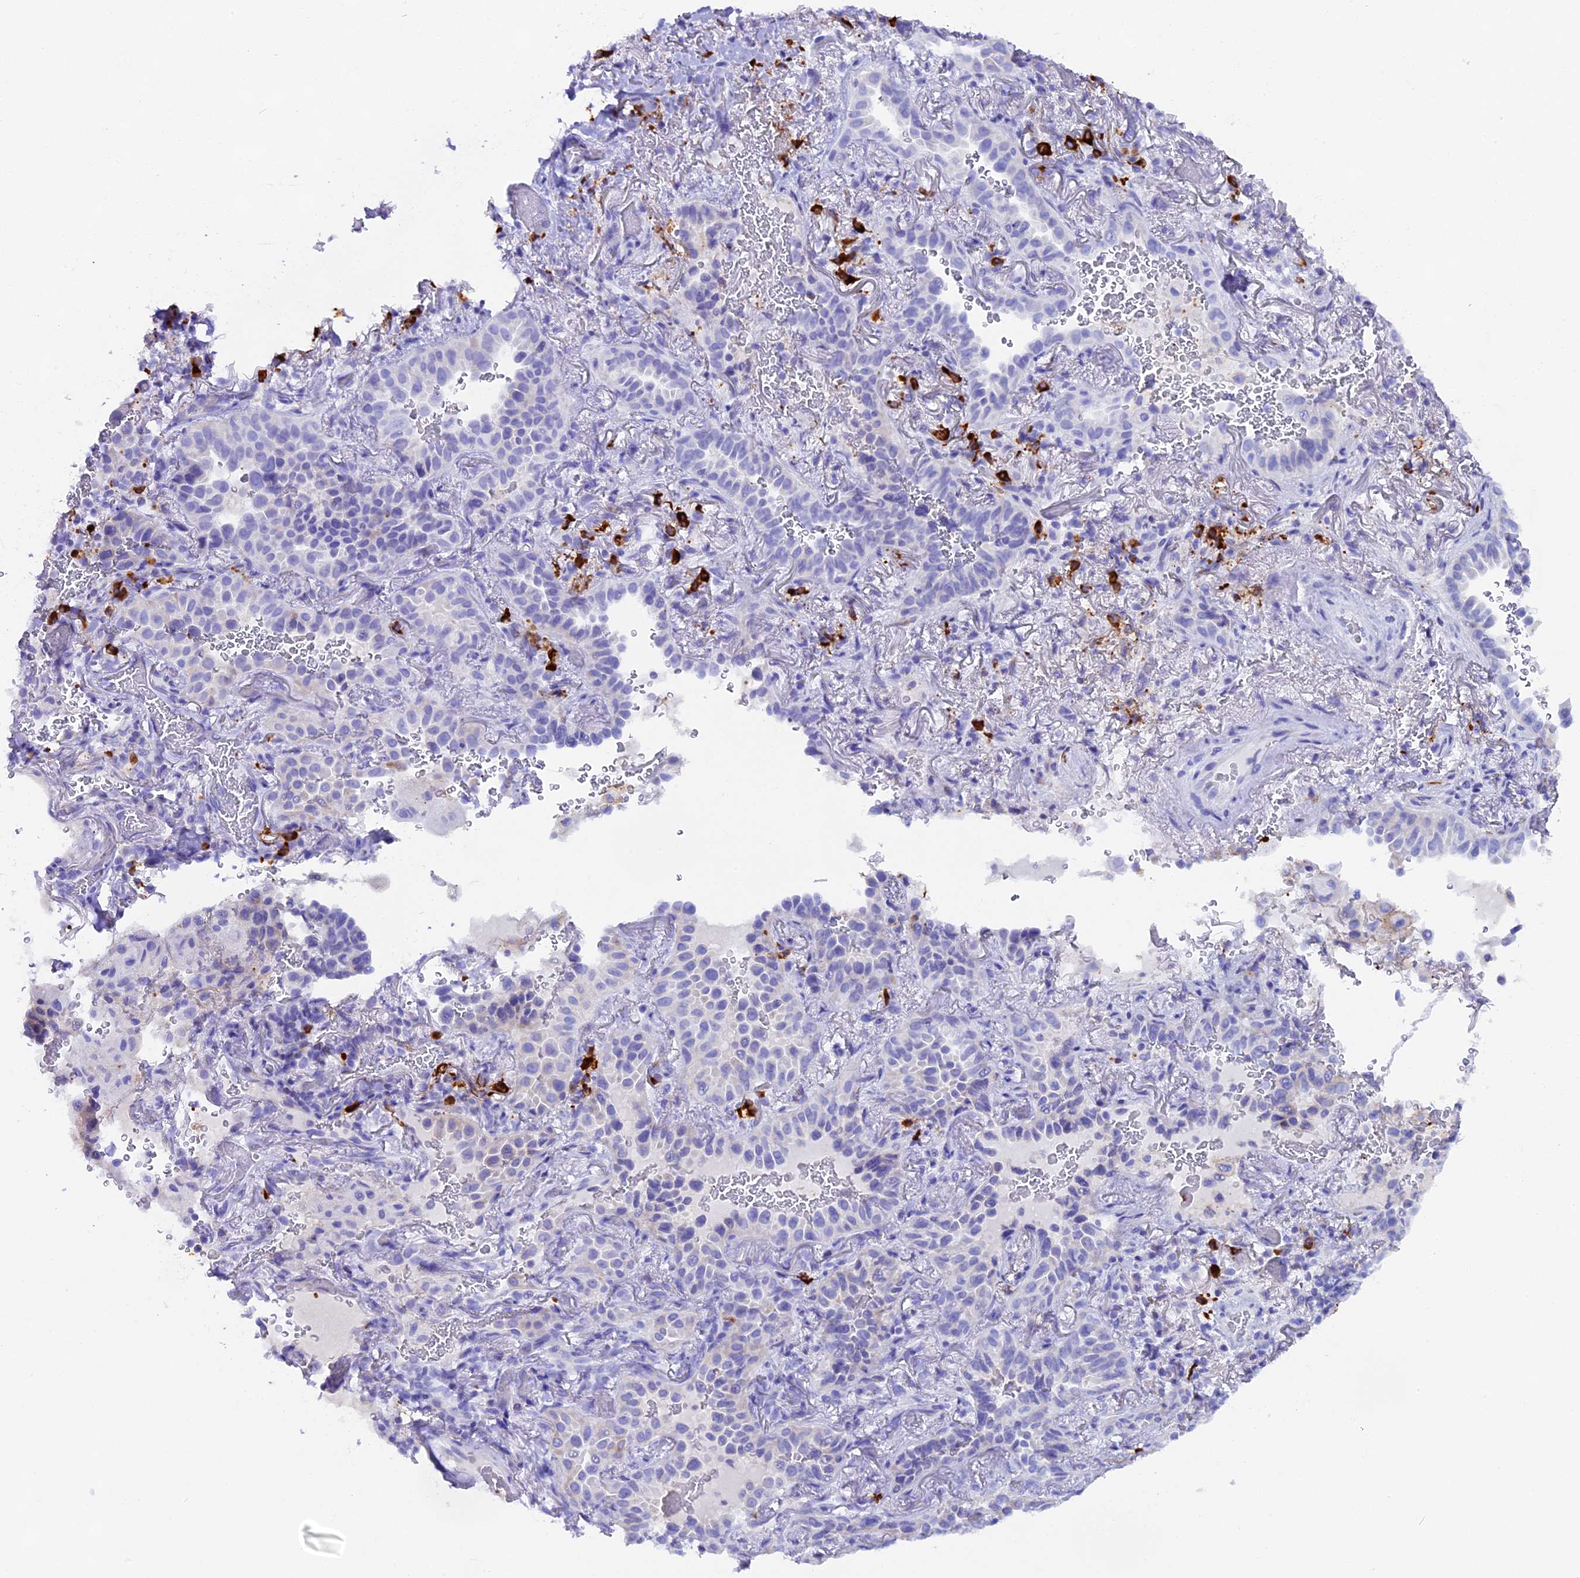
{"staining": {"intensity": "negative", "quantity": "none", "location": "none"}, "tissue": "lung cancer", "cell_type": "Tumor cells", "image_type": "cancer", "snomed": [{"axis": "morphology", "description": "Adenocarcinoma, NOS"}, {"axis": "topography", "description": "Lung"}], "caption": "DAB (3,3'-diaminobenzidine) immunohistochemical staining of human lung cancer reveals no significant staining in tumor cells.", "gene": "FKBP11", "patient": {"sex": "female", "age": 69}}